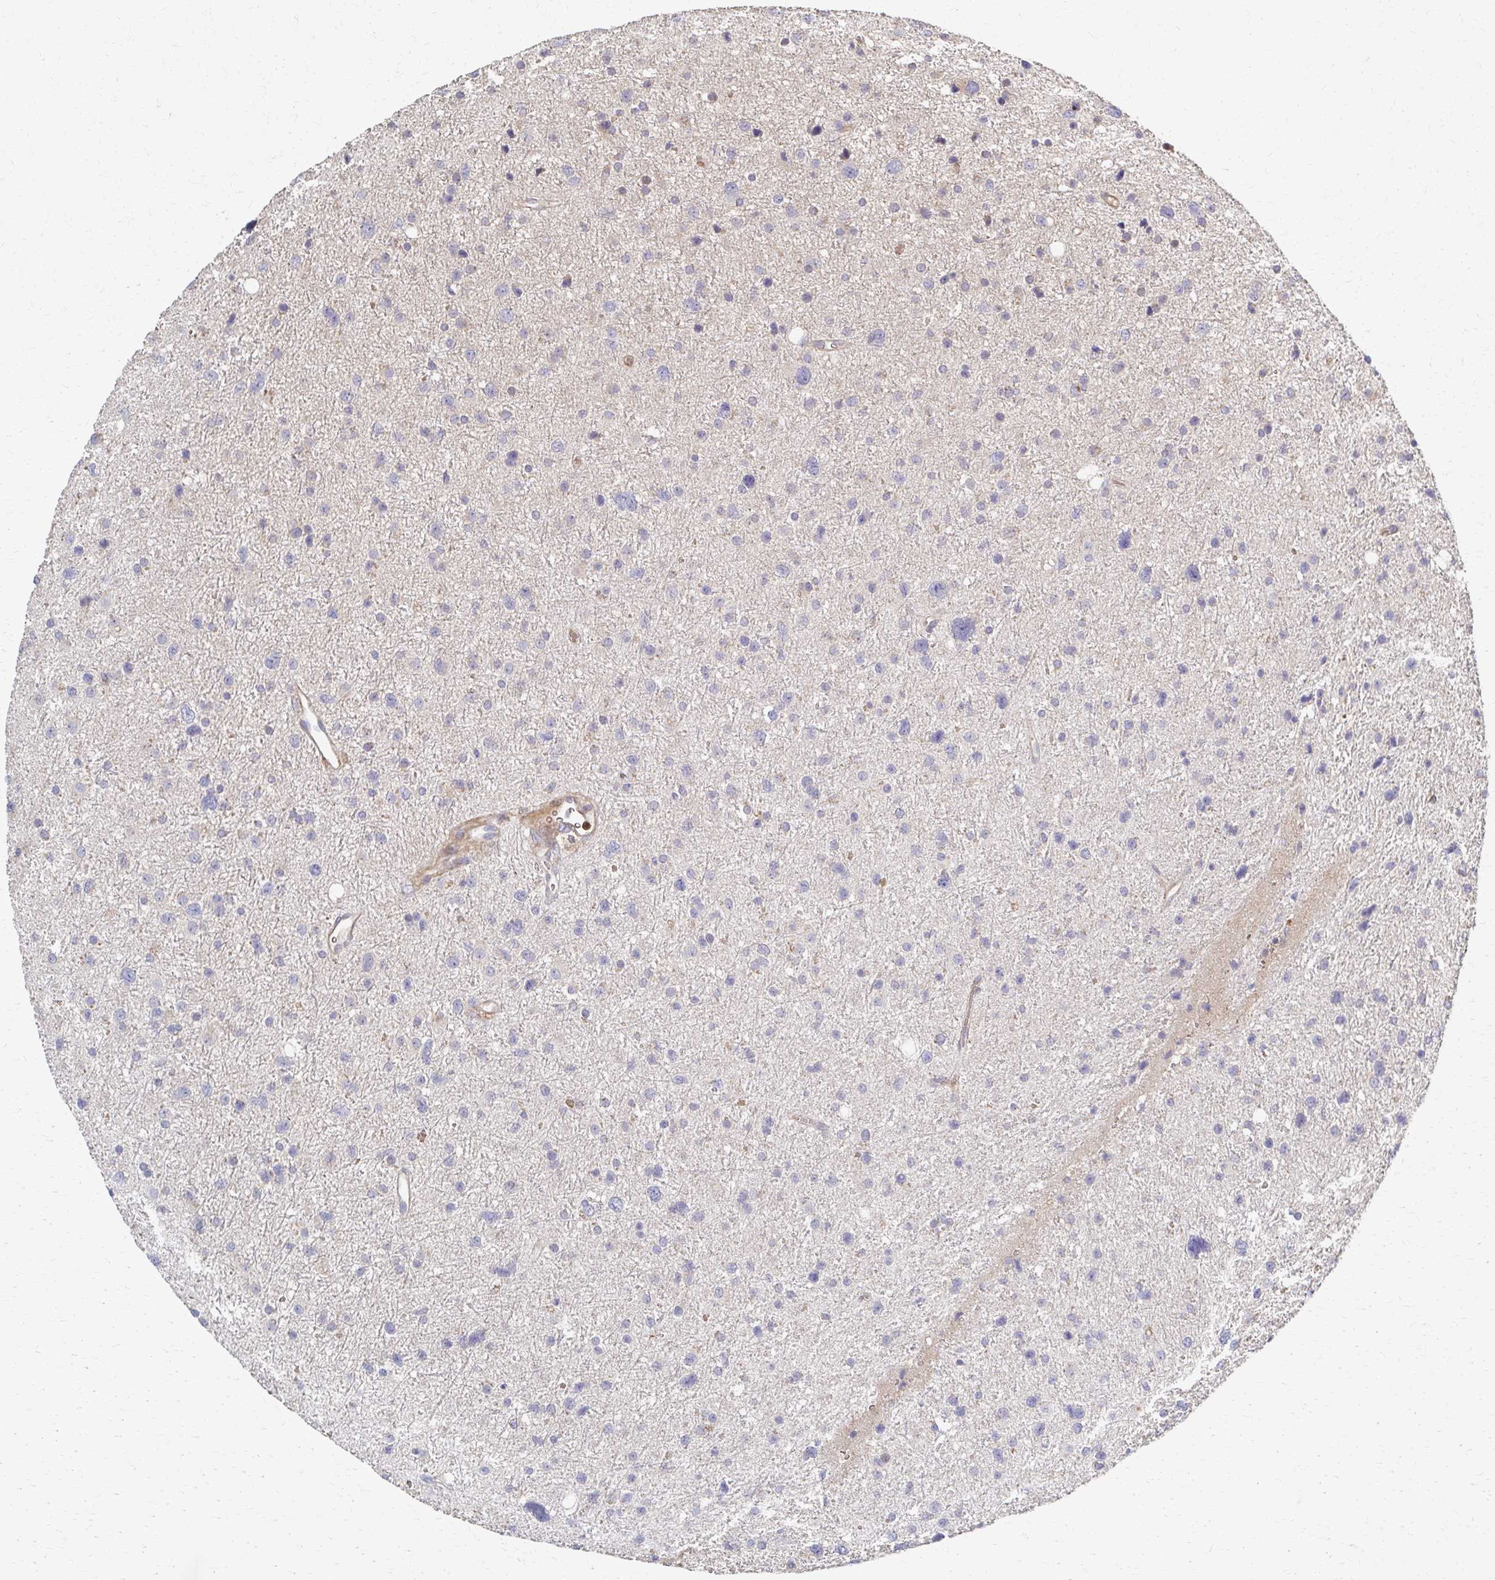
{"staining": {"intensity": "negative", "quantity": "none", "location": "none"}, "tissue": "glioma", "cell_type": "Tumor cells", "image_type": "cancer", "snomed": [{"axis": "morphology", "description": "Glioma, malignant, Low grade"}, {"axis": "topography", "description": "Brain"}], "caption": "DAB (3,3'-diaminobenzidine) immunohistochemical staining of malignant low-grade glioma demonstrates no significant expression in tumor cells.", "gene": "SKA2", "patient": {"sex": "female", "age": 55}}